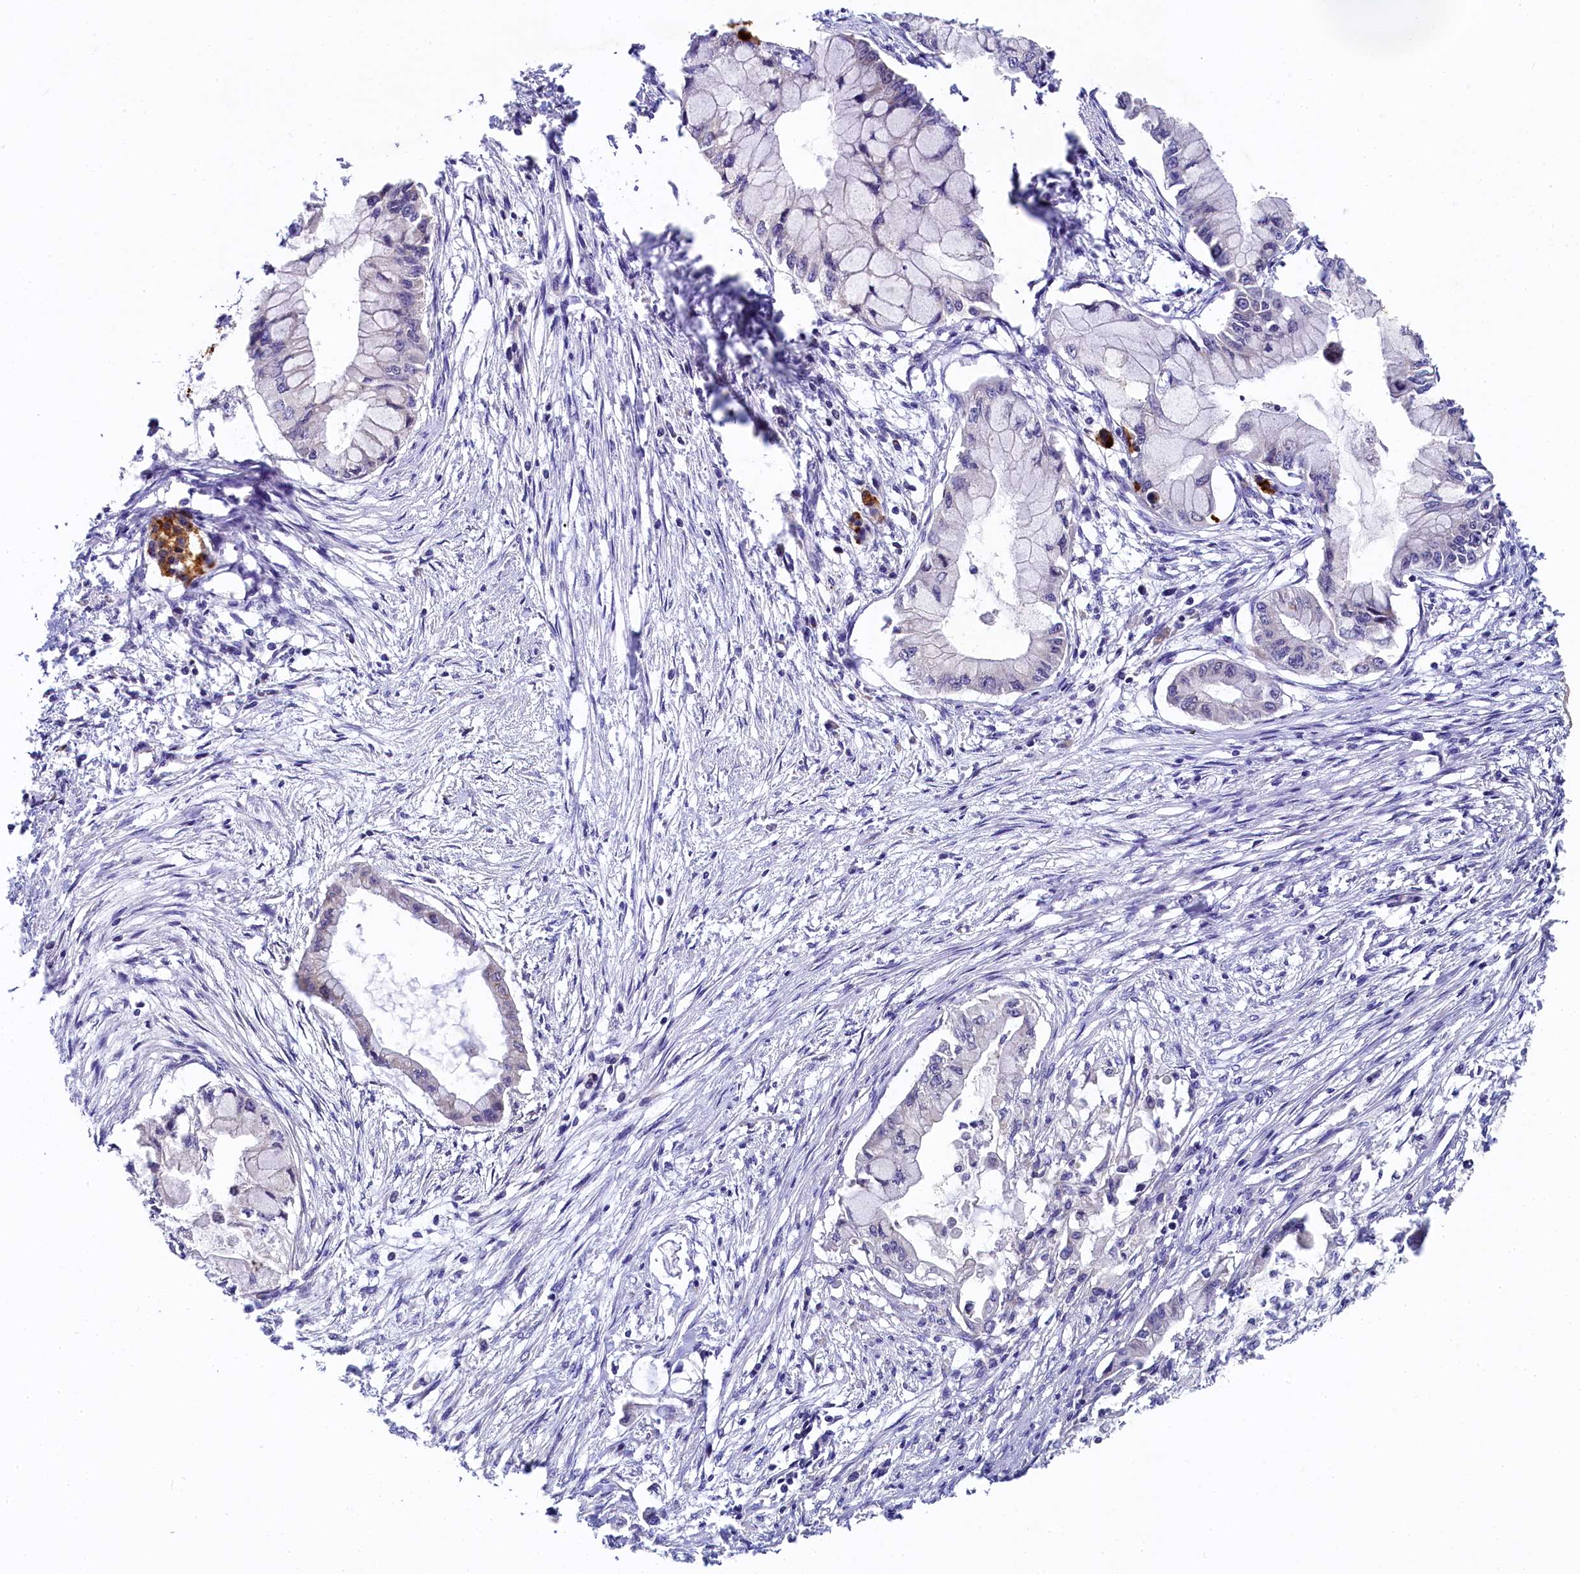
{"staining": {"intensity": "negative", "quantity": "none", "location": "none"}, "tissue": "pancreatic cancer", "cell_type": "Tumor cells", "image_type": "cancer", "snomed": [{"axis": "morphology", "description": "Adenocarcinoma, NOS"}, {"axis": "topography", "description": "Pancreas"}], "caption": "This is an immunohistochemistry histopathology image of human pancreatic cancer. There is no positivity in tumor cells.", "gene": "SPINK9", "patient": {"sex": "male", "age": 48}}